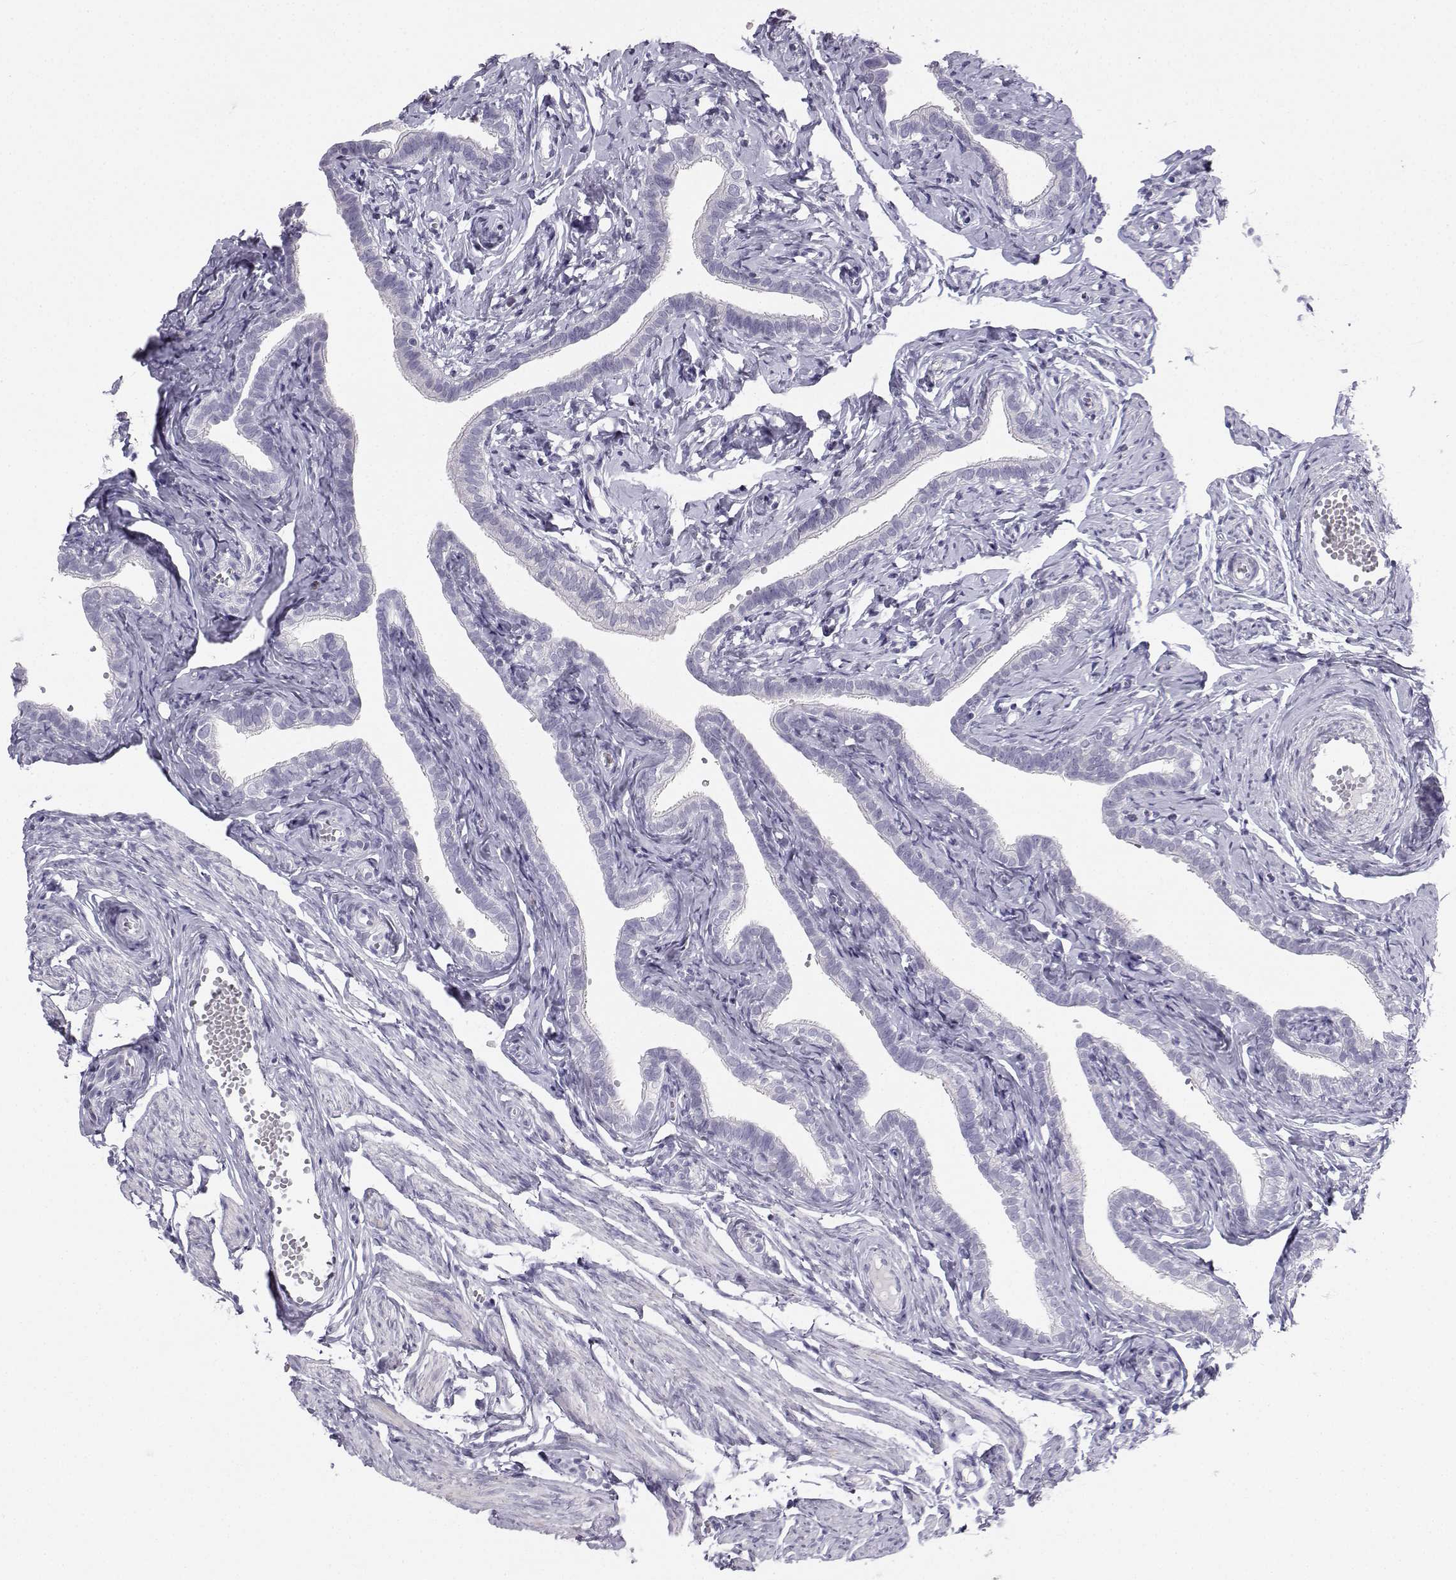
{"staining": {"intensity": "negative", "quantity": "none", "location": "none"}, "tissue": "fallopian tube", "cell_type": "Glandular cells", "image_type": "normal", "snomed": [{"axis": "morphology", "description": "Normal tissue, NOS"}, {"axis": "topography", "description": "Fallopian tube"}], "caption": "DAB (3,3'-diaminobenzidine) immunohistochemical staining of unremarkable human fallopian tube shows no significant positivity in glandular cells. The staining was performed using DAB to visualize the protein expression in brown, while the nuclei were stained in blue with hematoxylin (Magnification: 20x).", "gene": "SYCE1", "patient": {"sex": "female", "age": 41}}